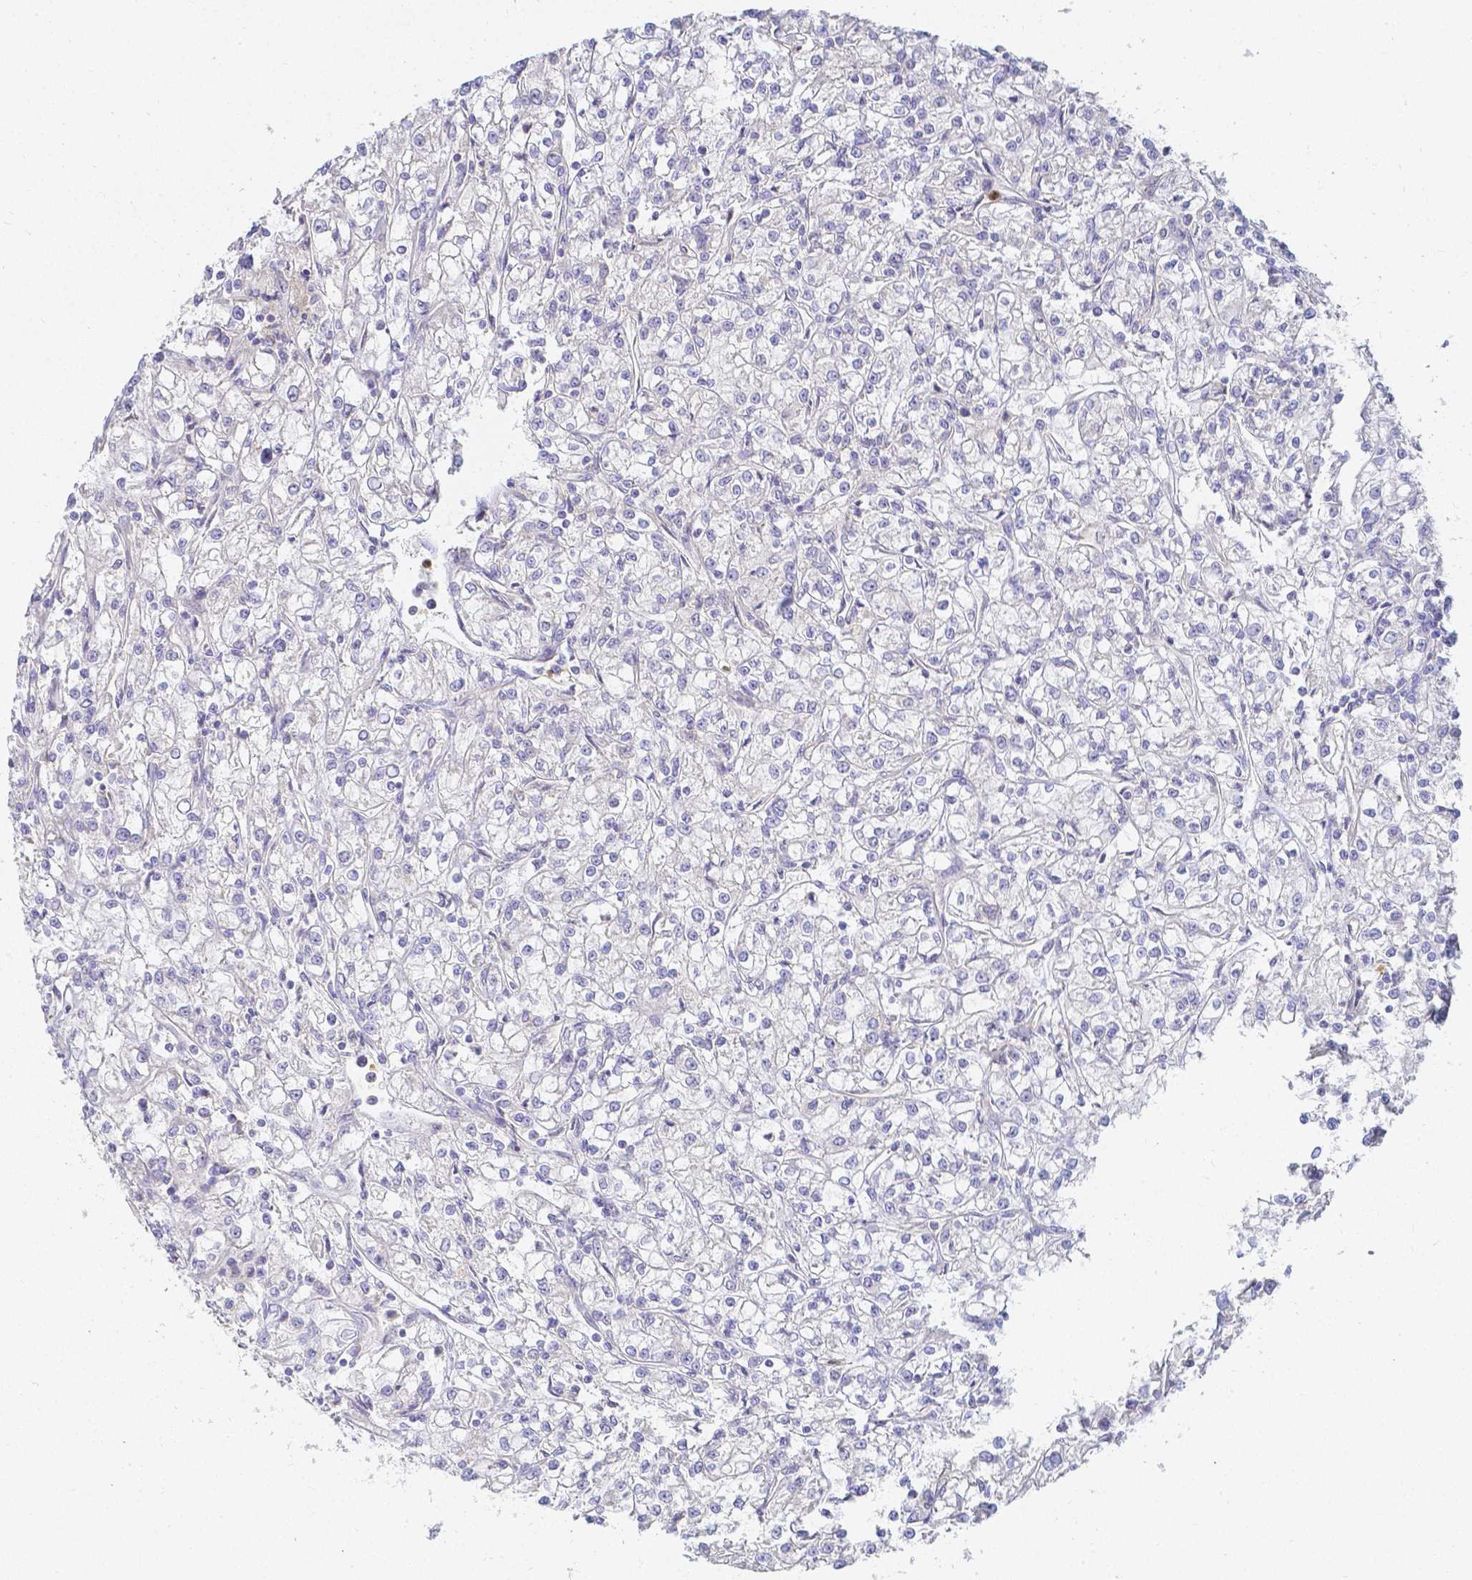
{"staining": {"intensity": "negative", "quantity": "none", "location": "none"}, "tissue": "renal cancer", "cell_type": "Tumor cells", "image_type": "cancer", "snomed": [{"axis": "morphology", "description": "Adenocarcinoma, NOS"}, {"axis": "topography", "description": "Kidney"}], "caption": "This is a image of immunohistochemistry staining of renal cancer (adenocarcinoma), which shows no expression in tumor cells. (DAB (3,3'-diaminobenzidine) IHC visualized using brightfield microscopy, high magnification).", "gene": "KCNH1", "patient": {"sex": "female", "age": 59}}